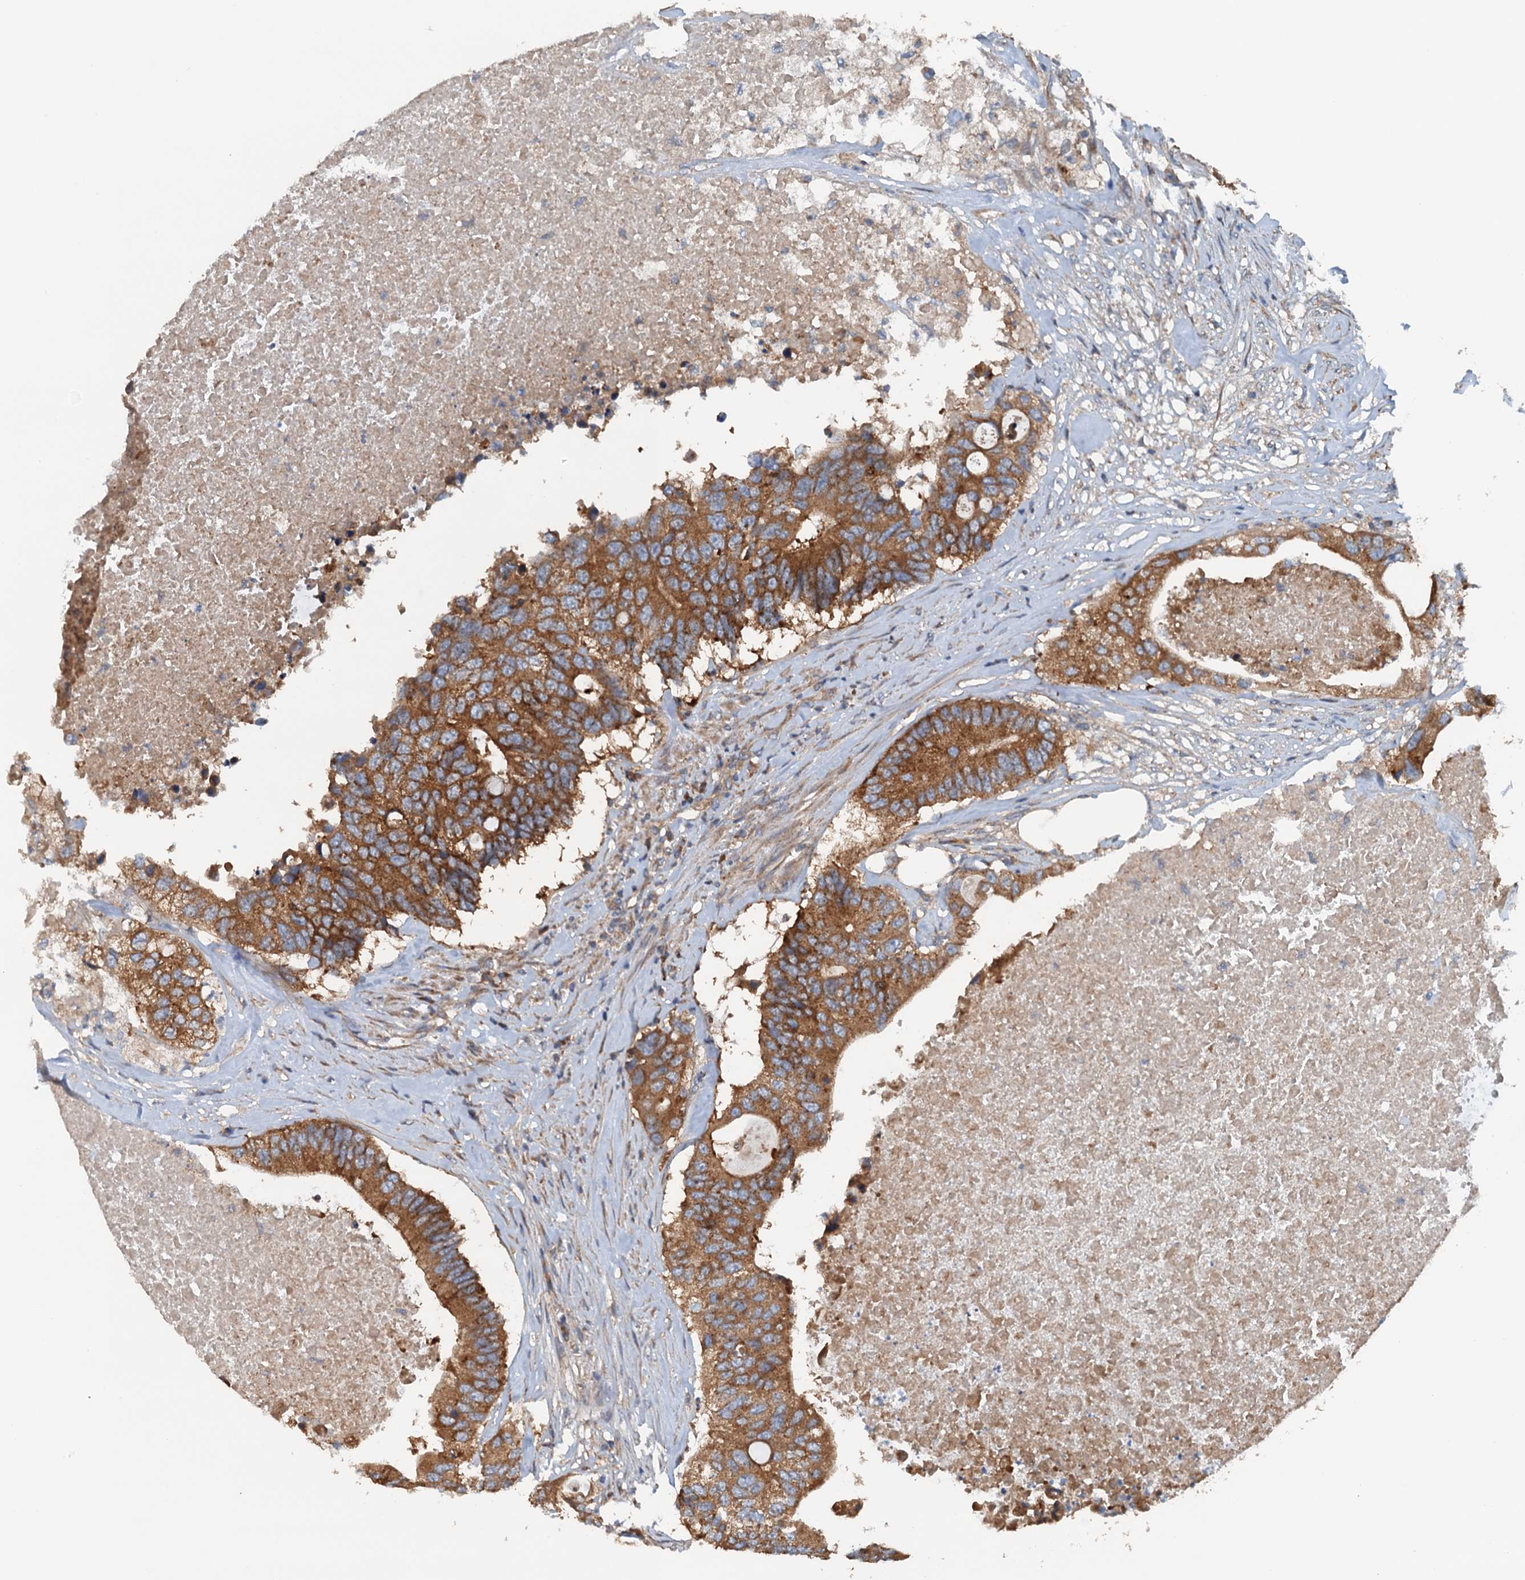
{"staining": {"intensity": "moderate", "quantity": ">75%", "location": "cytoplasmic/membranous"}, "tissue": "colorectal cancer", "cell_type": "Tumor cells", "image_type": "cancer", "snomed": [{"axis": "morphology", "description": "Adenocarcinoma, NOS"}, {"axis": "topography", "description": "Colon"}], "caption": "Protein analysis of adenocarcinoma (colorectal) tissue shows moderate cytoplasmic/membranous staining in approximately >75% of tumor cells.", "gene": "COG3", "patient": {"sex": "male", "age": 71}}